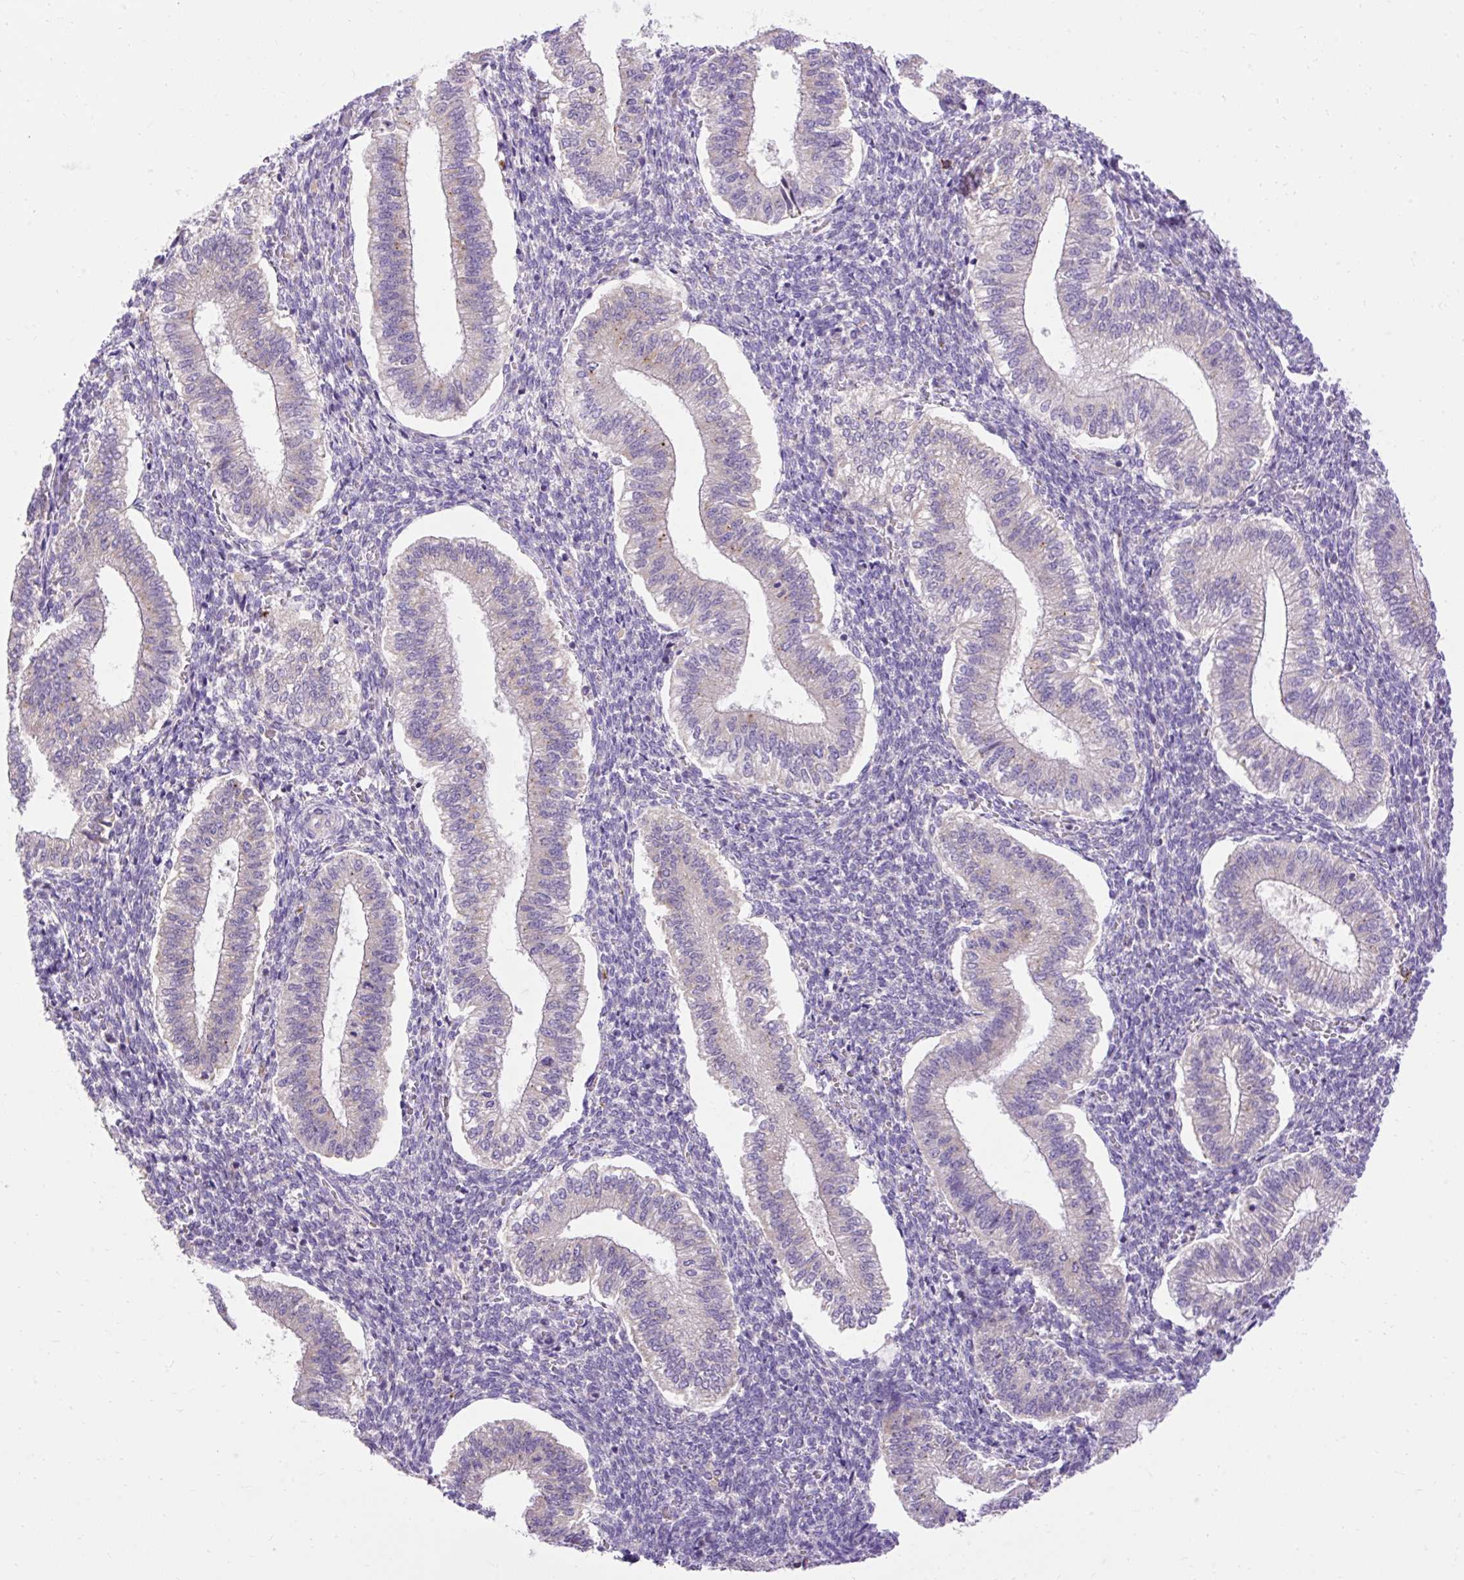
{"staining": {"intensity": "negative", "quantity": "none", "location": "none"}, "tissue": "endometrium", "cell_type": "Cells in endometrial stroma", "image_type": "normal", "snomed": [{"axis": "morphology", "description": "Normal tissue, NOS"}, {"axis": "topography", "description": "Endometrium"}], "caption": "Immunohistochemistry photomicrograph of unremarkable endometrium: endometrium stained with DAB shows no significant protein positivity in cells in endometrial stroma. (Stains: DAB immunohistochemistry (IHC) with hematoxylin counter stain, Microscopy: brightfield microscopy at high magnification).", "gene": "HEXB", "patient": {"sex": "female", "age": 25}}